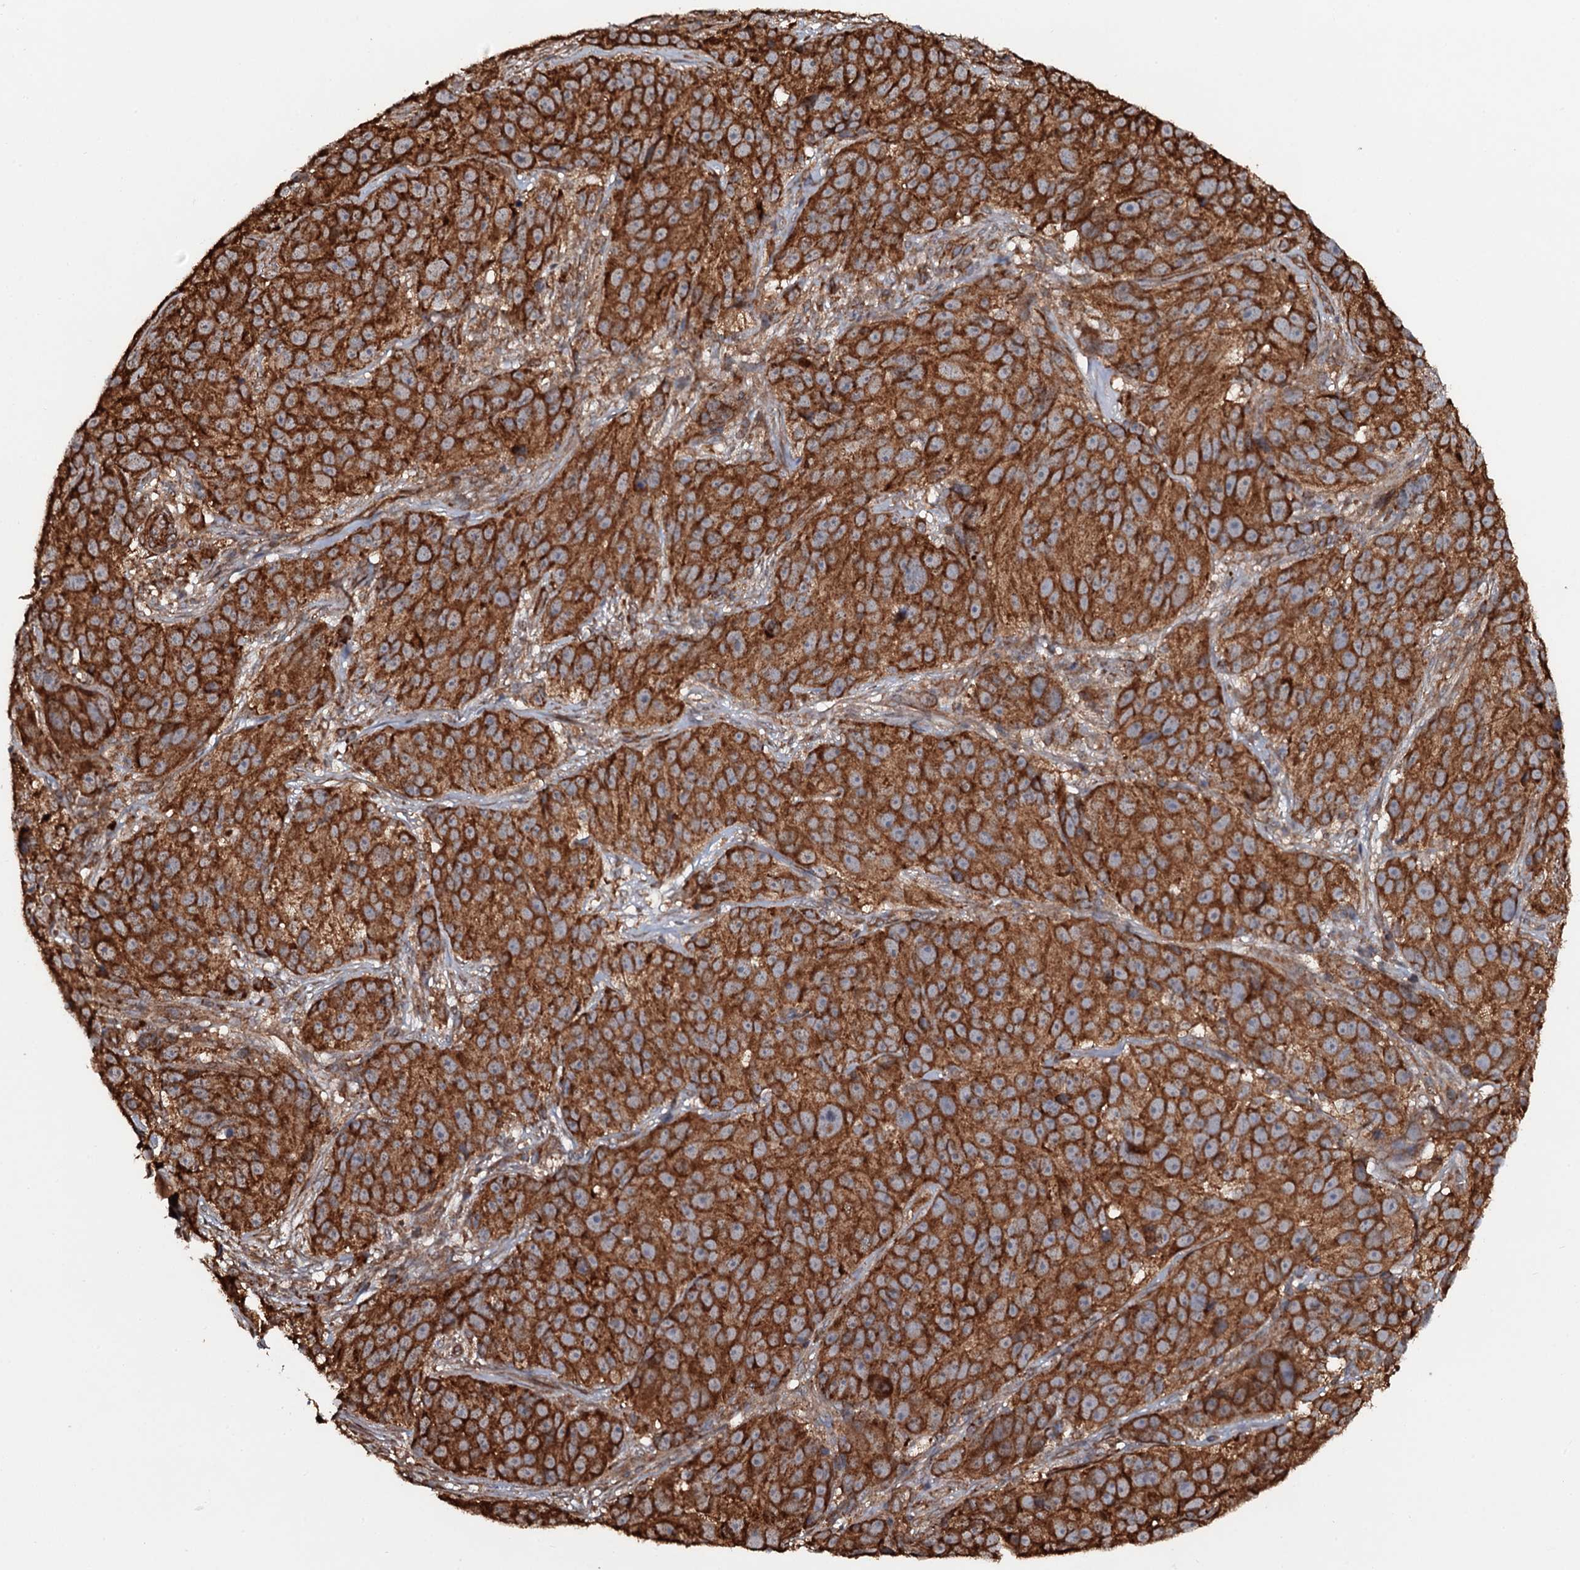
{"staining": {"intensity": "strong", "quantity": ">75%", "location": "cytoplasmic/membranous"}, "tissue": "melanoma", "cell_type": "Tumor cells", "image_type": "cancer", "snomed": [{"axis": "morphology", "description": "Malignant melanoma, NOS"}, {"axis": "topography", "description": "Skin"}], "caption": "A high amount of strong cytoplasmic/membranous positivity is seen in about >75% of tumor cells in melanoma tissue. (Stains: DAB in brown, nuclei in blue, Microscopy: brightfield microscopy at high magnification).", "gene": "VWA8", "patient": {"sex": "male", "age": 84}}